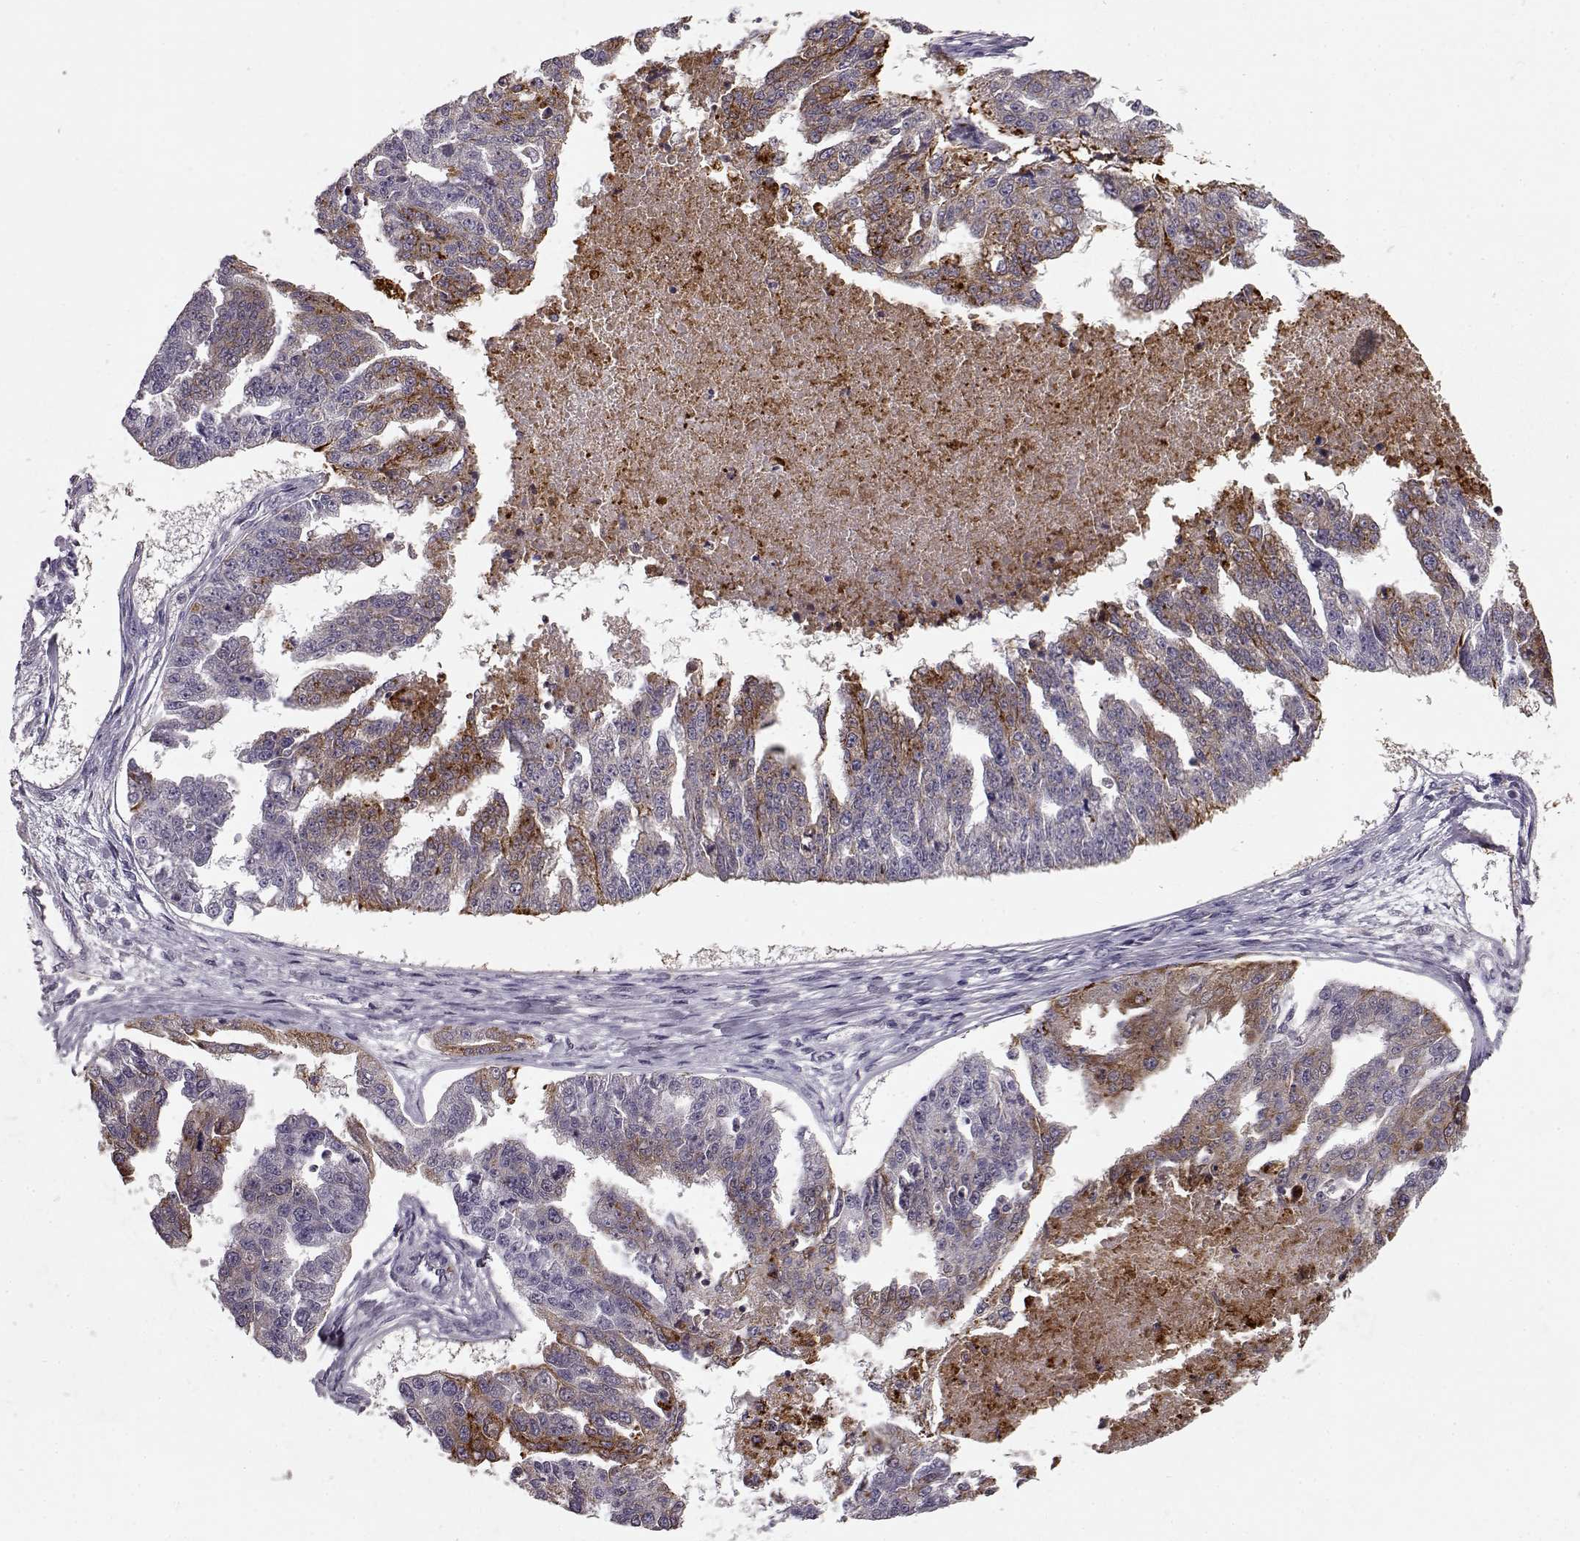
{"staining": {"intensity": "moderate", "quantity": "<25%", "location": "cytoplasmic/membranous"}, "tissue": "ovarian cancer", "cell_type": "Tumor cells", "image_type": "cancer", "snomed": [{"axis": "morphology", "description": "Cystadenocarcinoma, serous, NOS"}, {"axis": "topography", "description": "Ovary"}], "caption": "Ovarian cancer (serous cystadenocarcinoma) stained with immunohistochemistry demonstrates moderate cytoplasmic/membranous expression in approximately <25% of tumor cells.", "gene": "CCNF", "patient": {"sex": "female", "age": 58}}